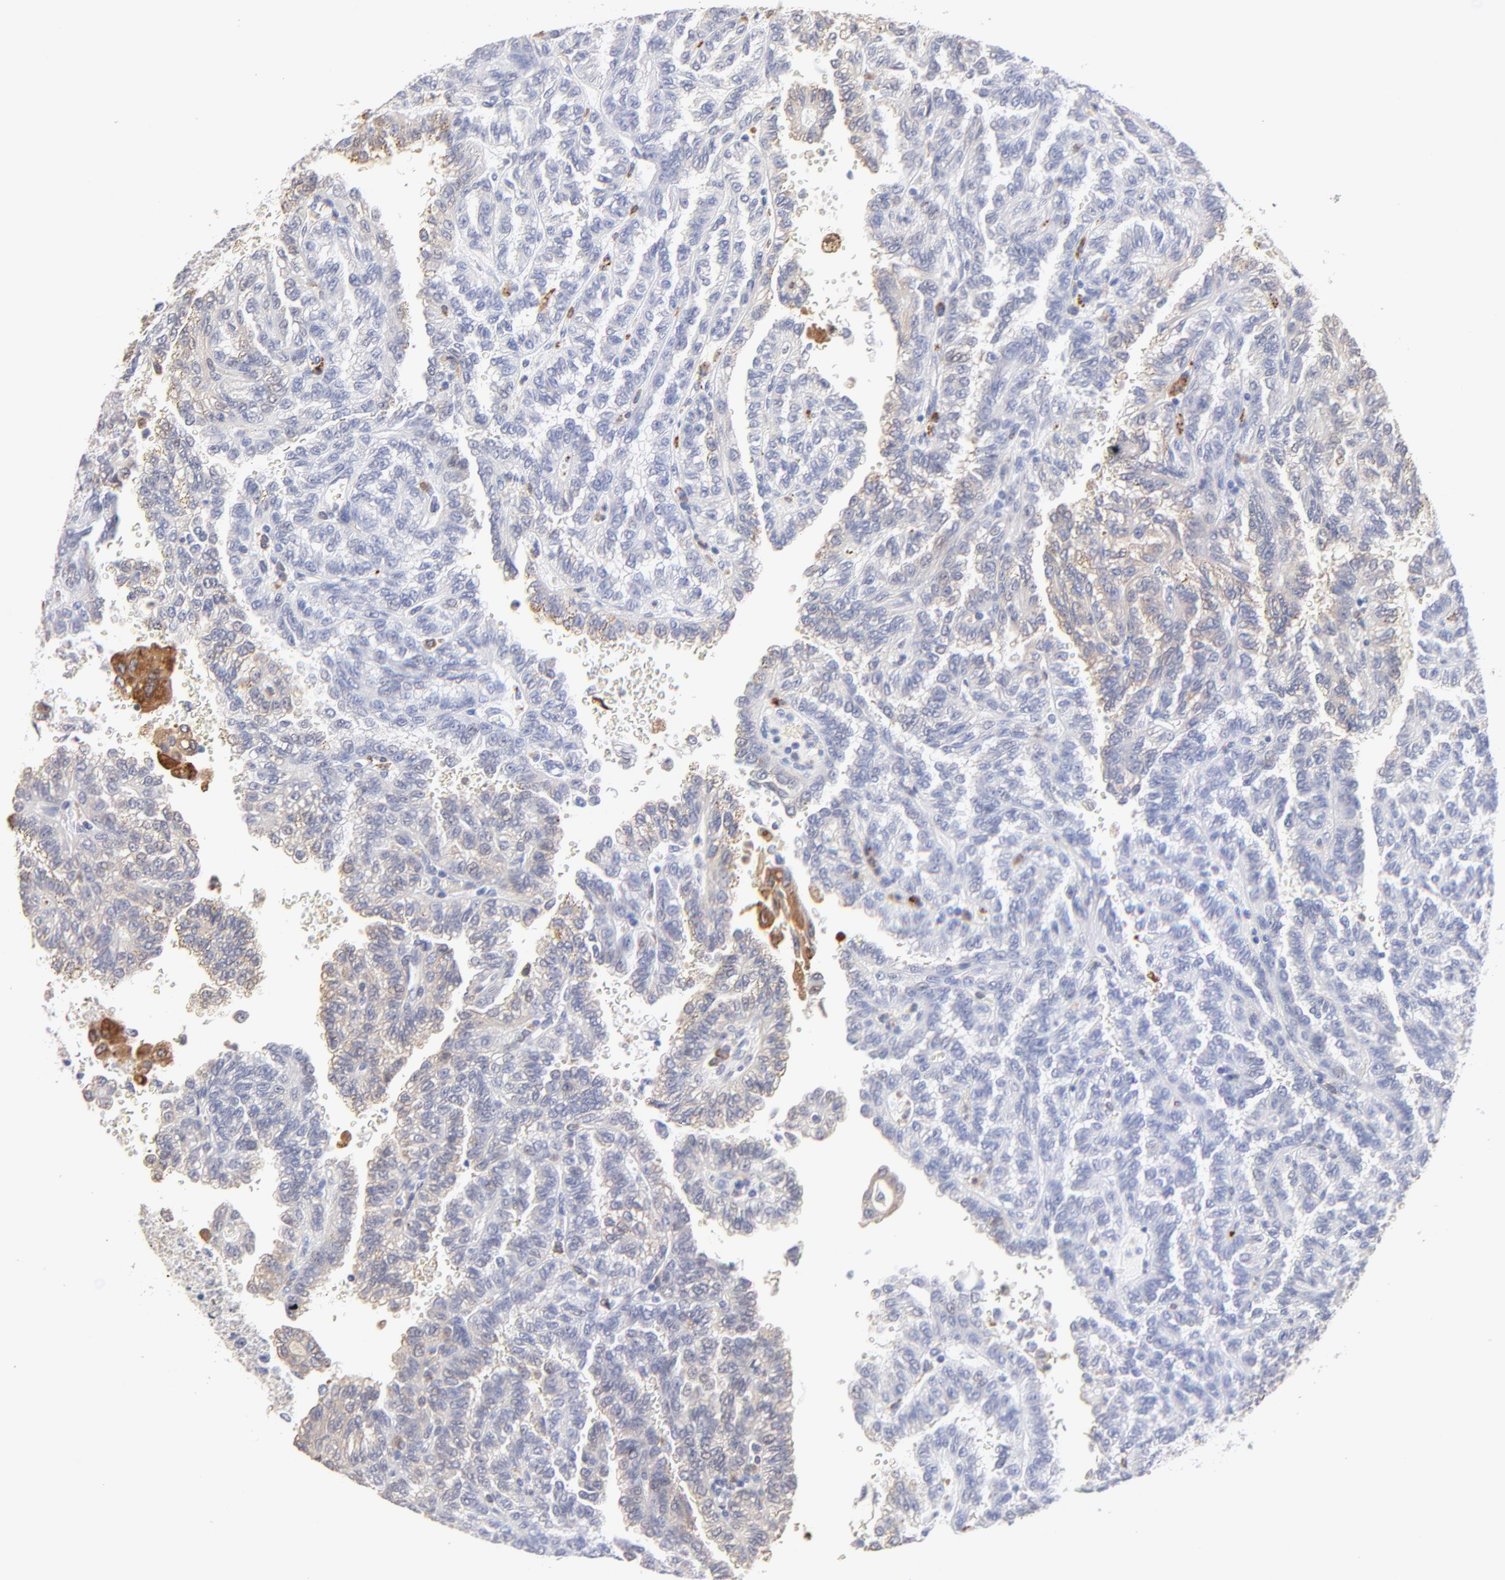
{"staining": {"intensity": "weak", "quantity": "<25%", "location": "cytoplasmic/membranous,nuclear"}, "tissue": "renal cancer", "cell_type": "Tumor cells", "image_type": "cancer", "snomed": [{"axis": "morphology", "description": "Inflammation, NOS"}, {"axis": "morphology", "description": "Adenocarcinoma, NOS"}, {"axis": "topography", "description": "Kidney"}], "caption": "Tumor cells show no significant protein staining in renal cancer (adenocarcinoma). The staining was performed using DAB (3,3'-diaminobenzidine) to visualize the protein expression in brown, while the nuclei were stained in blue with hematoxylin (Magnification: 20x).", "gene": "SMARCA1", "patient": {"sex": "male", "age": 68}}